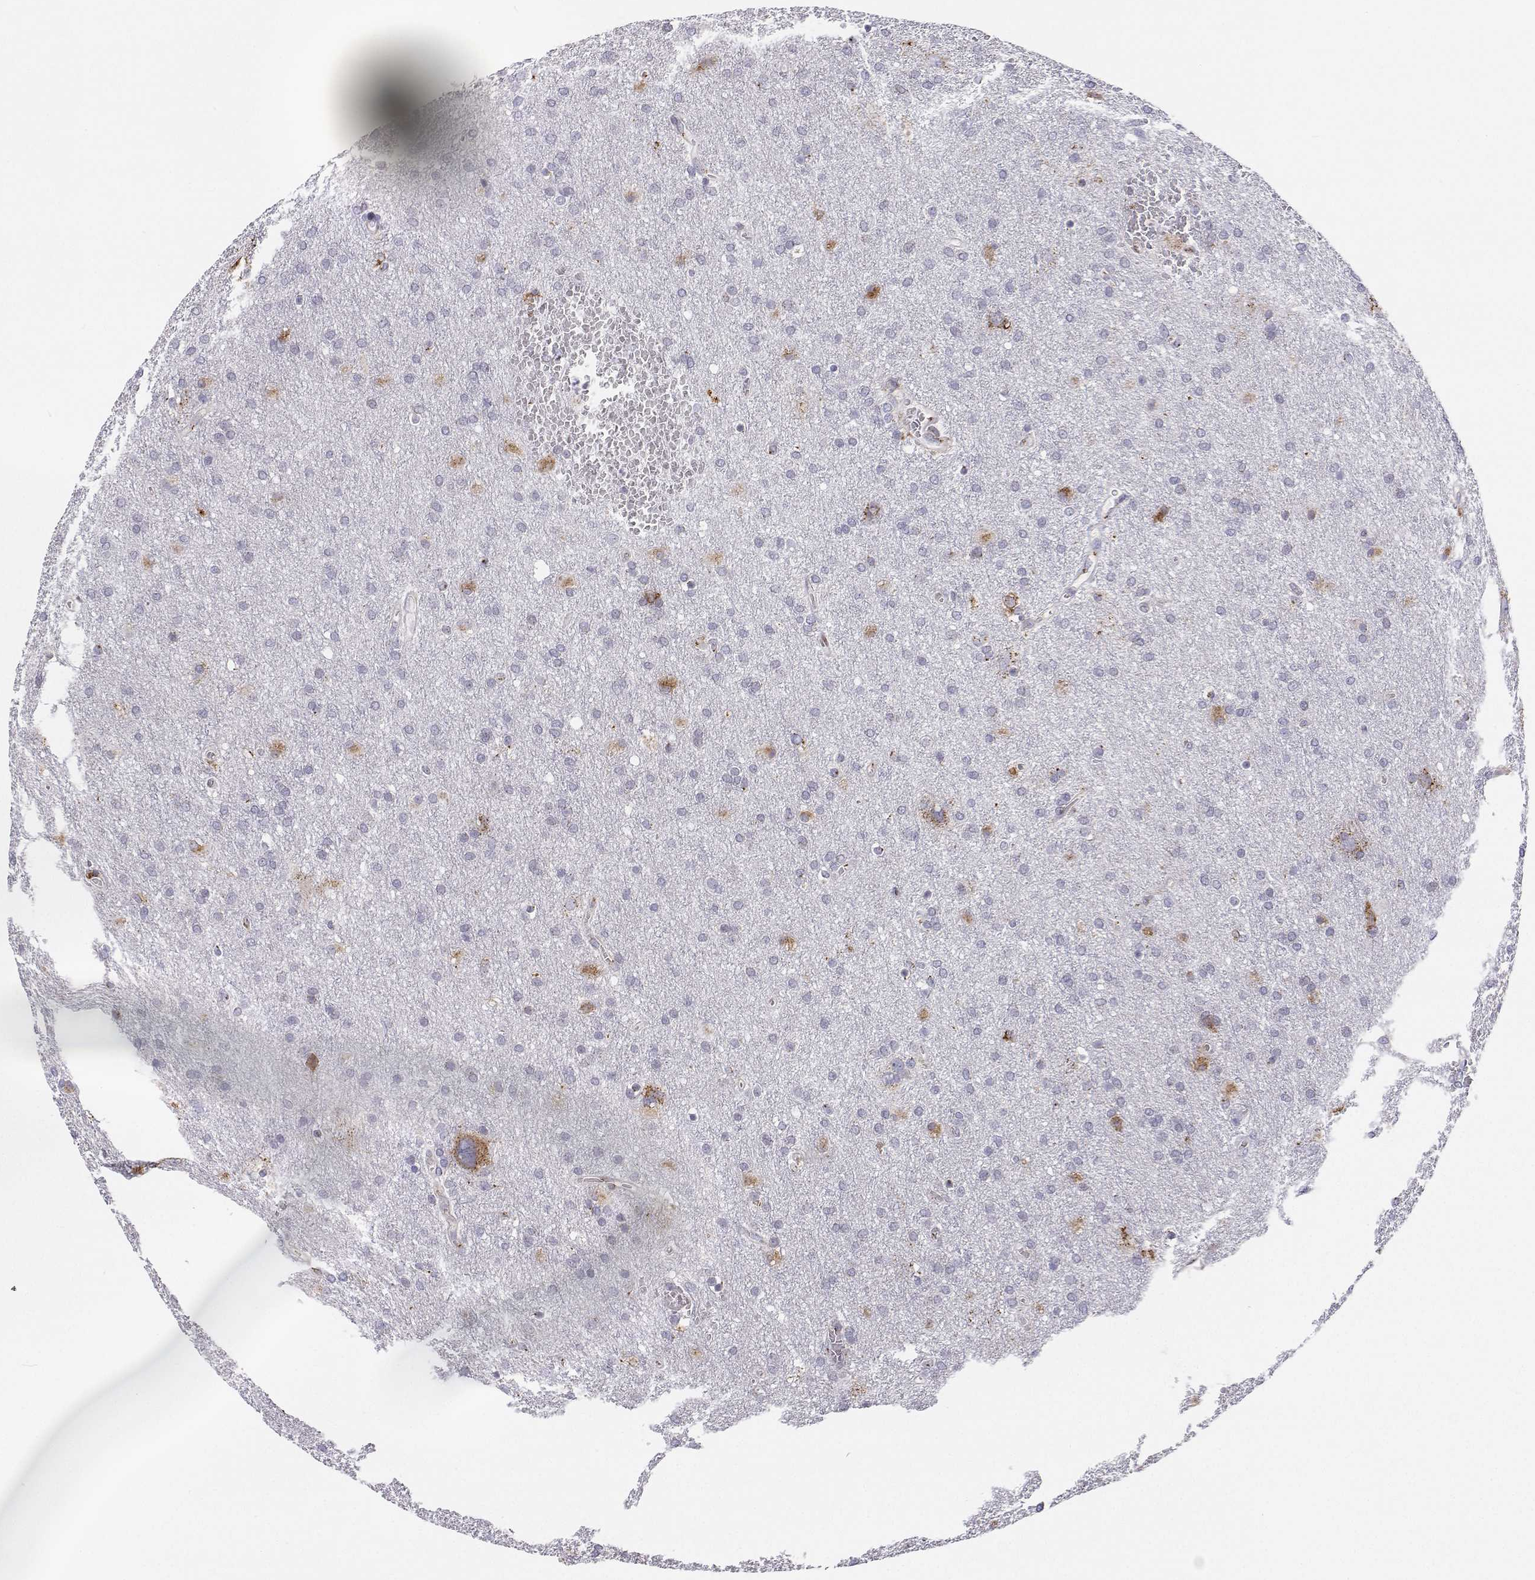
{"staining": {"intensity": "negative", "quantity": "none", "location": "none"}, "tissue": "glioma", "cell_type": "Tumor cells", "image_type": "cancer", "snomed": [{"axis": "morphology", "description": "Glioma, malignant, Low grade"}, {"axis": "topography", "description": "Brain"}], "caption": "High magnification brightfield microscopy of malignant glioma (low-grade) stained with DAB (brown) and counterstained with hematoxylin (blue): tumor cells show no significant expression.", "gene": "STARD13", "patient": {"sex": "male", "age": 66}}